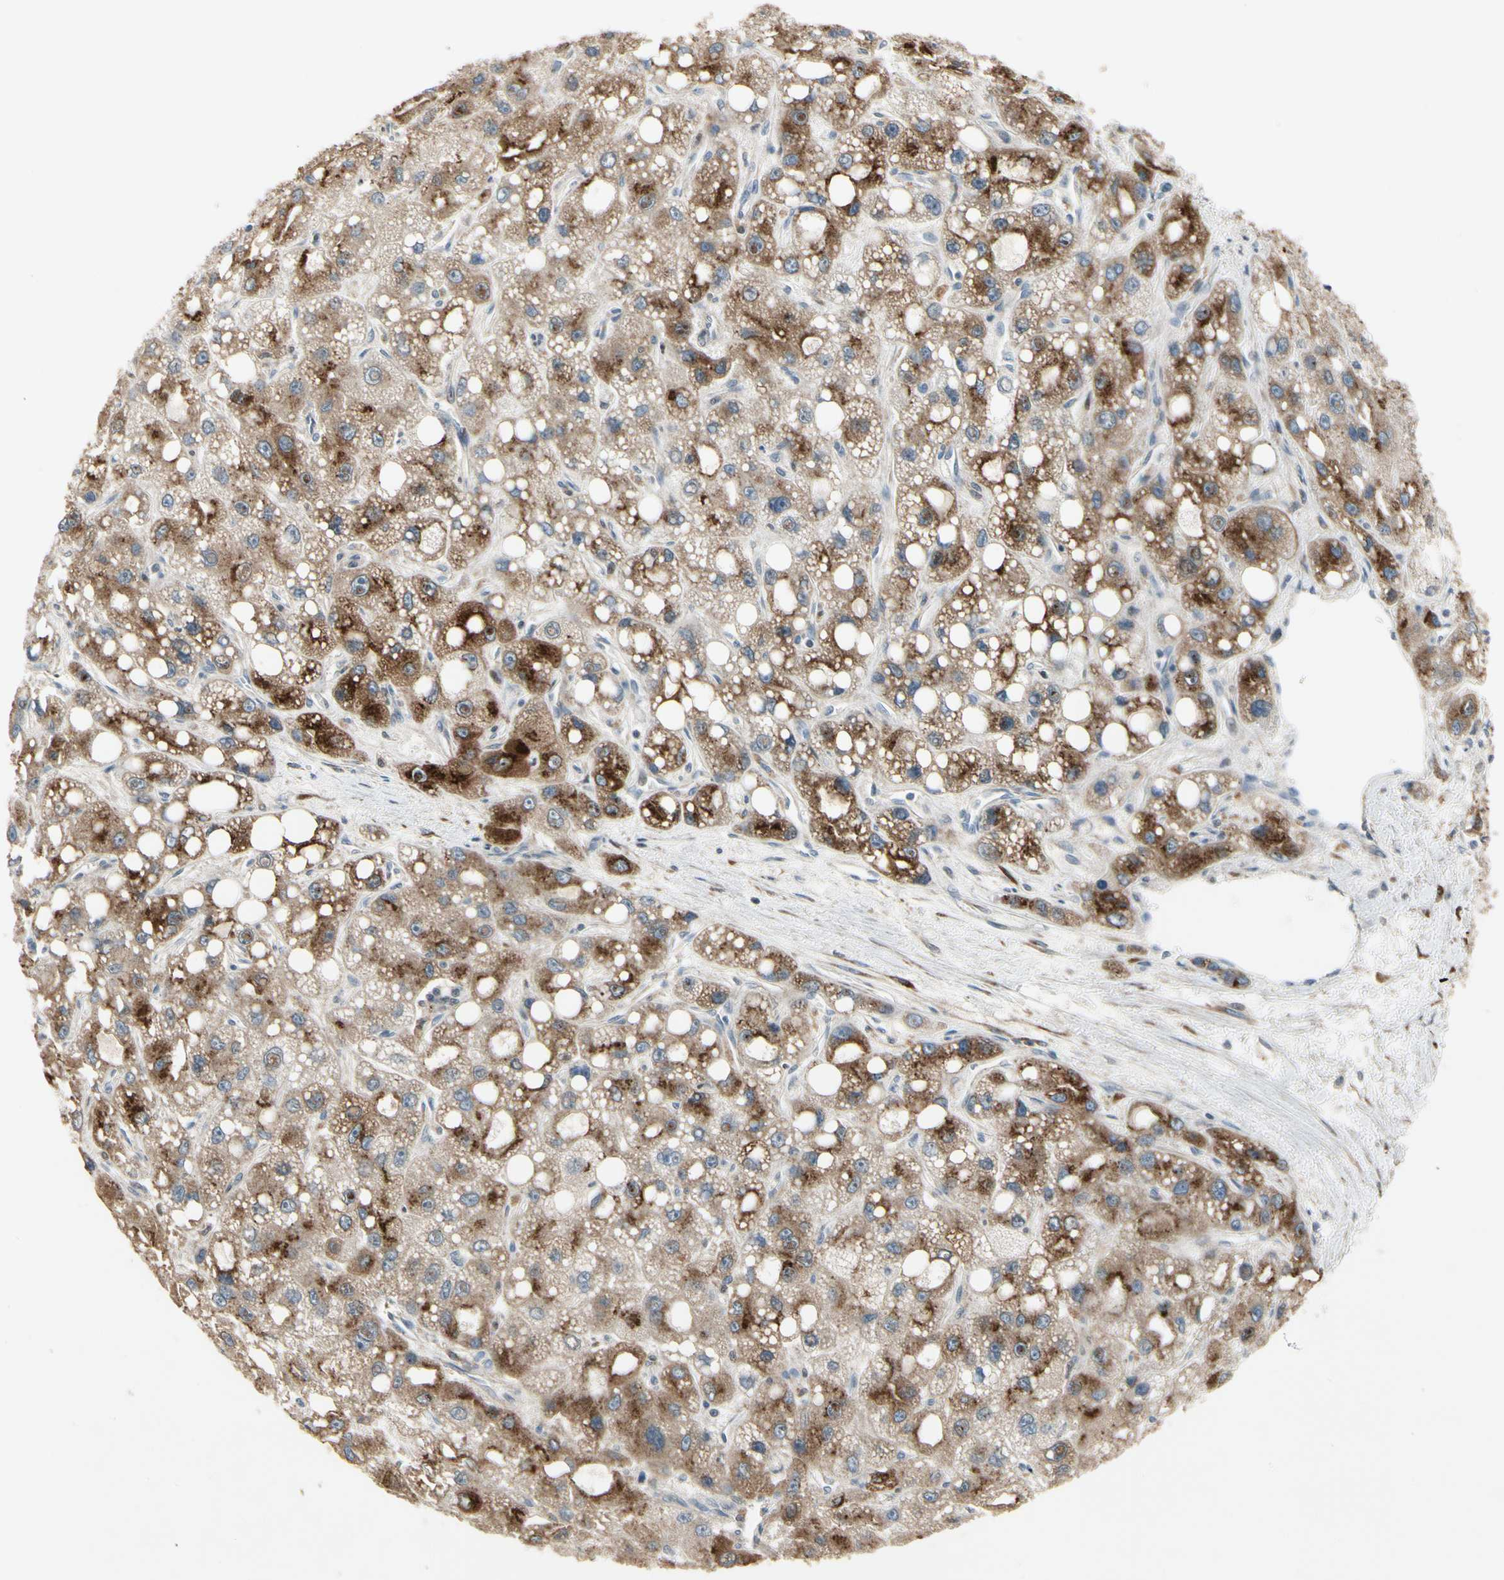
{"staining": {"intensity": "strong", "quantity": ">75%", "location": "cytoplasmic/membranous"}, "tissue": "liver cancer", "cell_type": "Tumor cells", "image_type": "cancer", "snomed": [{"axis": "morphology", "description": "Carcinoma, Hepatocellular, NOS"}, {"axis": "topography", "description": "Liver"}], "caption": "Strong cytoplasmic/membranous protein positivity is seen in approximately >75% of tumor cells in hepatocellular carcinoma (liver). (DAB (3,3'-diaminobenzidine) = brown stain, brightfield microscopy at high magnification).", "gene": "CGREF1", "patient": {"sex": "male", "age": 55}}